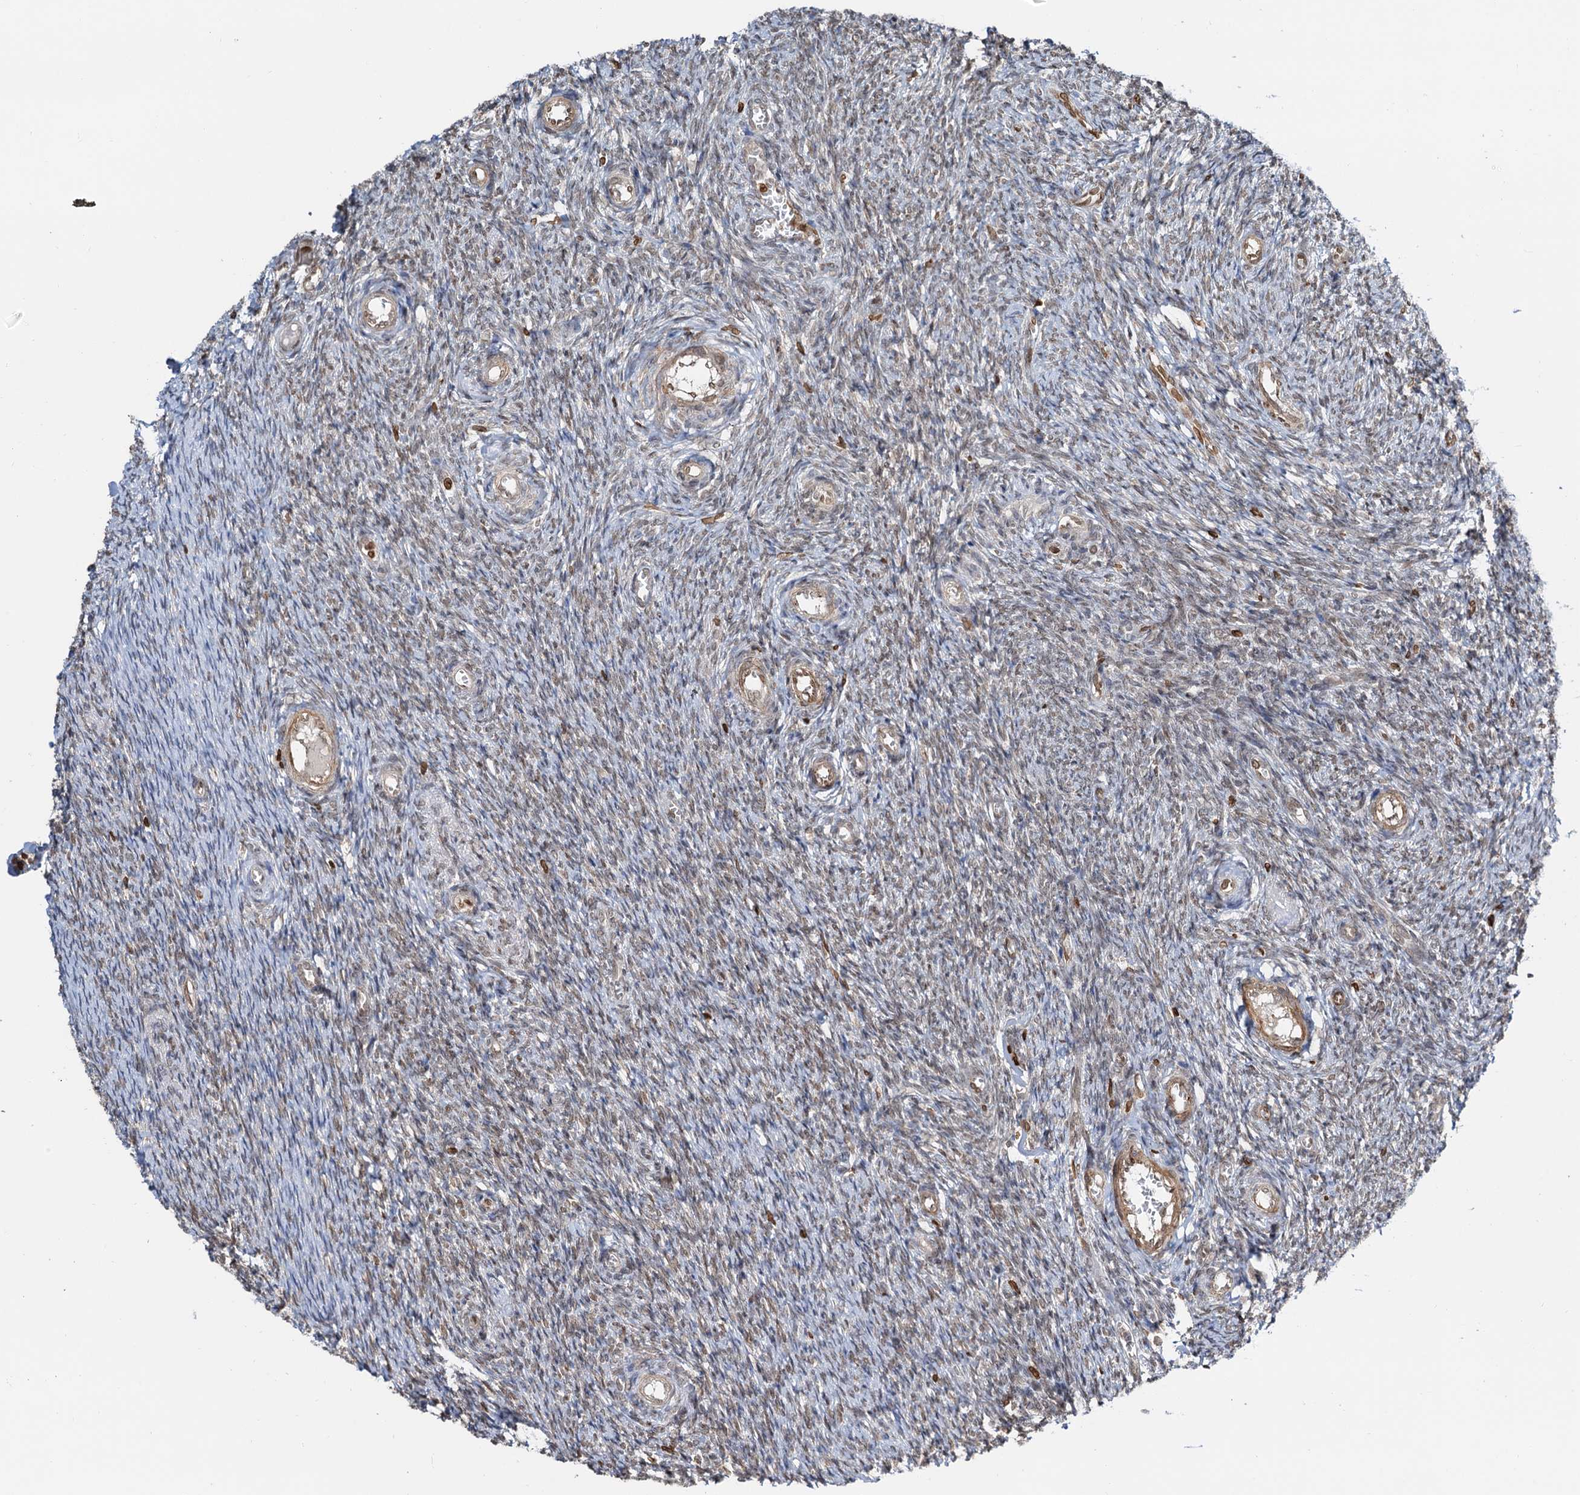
{"staining": {"intensity": "weak", "quantity": "<25%", "location": "cytoplasmic/membranous,nuclear"}, "tissue": "ovary", "cell_type": "Ovarian stroma cells", "image_type": "normal", "snomed": [{"axis": "morphology", "description": "Normal tissue, NOS"}, {"axis": "topography", "description": "Ovary"}], "caption": "Immunohistochemistry of normal human ovary displays no expression in ovarian stroma cells.", "gene": "ZC3H13", "patient": {"sex": "female", "age": 44}}